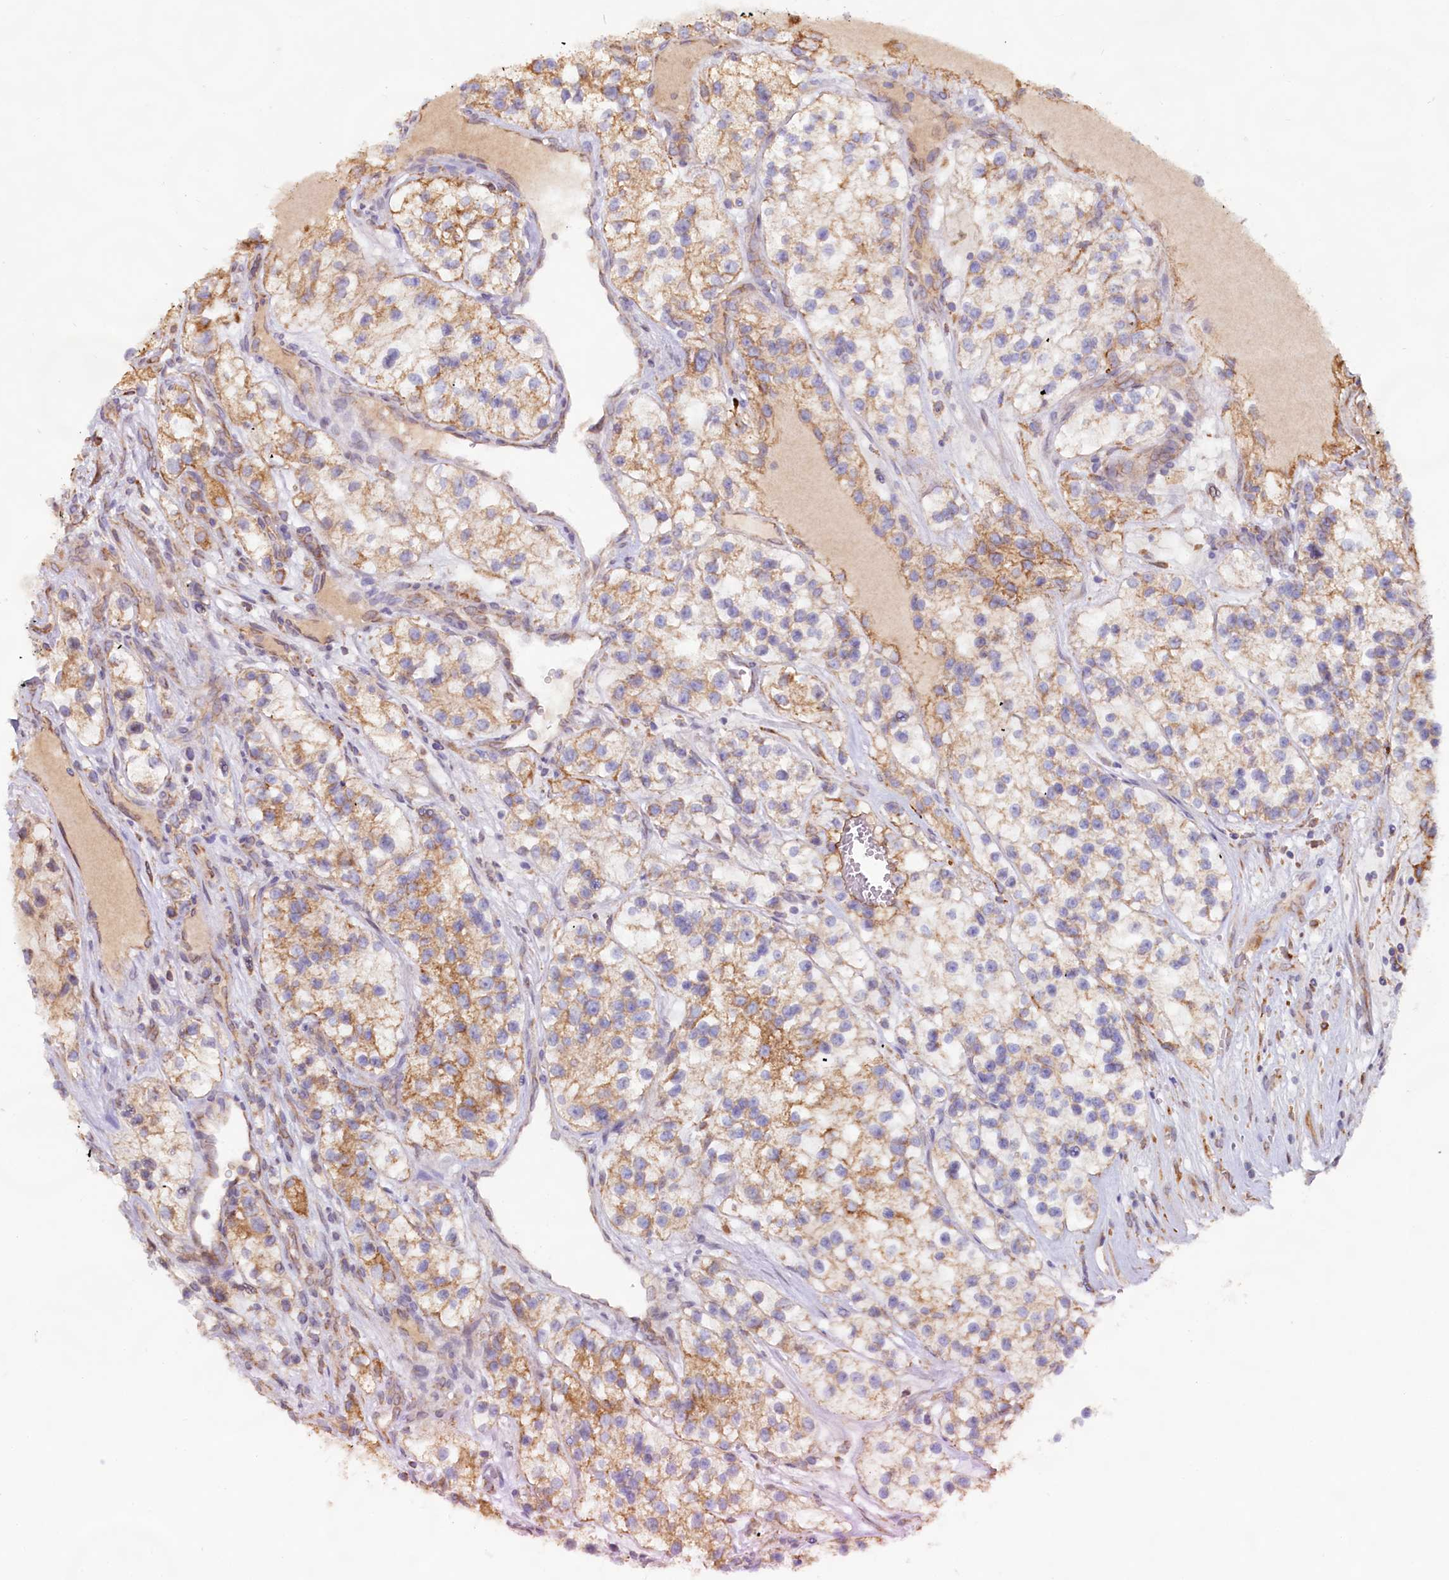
{"staining": {"intensity": "moderate", "quantity": "25%-75%", "location": "cytoplasmic/membranous"}, "tissue": "renal cancer", "cell_type": "Tumor cells", "image_type": "cancer", "snomed": [{"axis": "morphology", "description": "Adenocarcinoma, NOS"}, {"axis": "topography", "description": "Kidney"}], "caption": "IHC photomicrograph of human renal adenocarcinoma stained for a protein (brown), which demonstrates medium levels of moderate cytoplasmic/membranous staining in about 25%-75% of tumor cells.", "gene": "TBC1D19", "patient": {"sex": "female", "age": 57}}